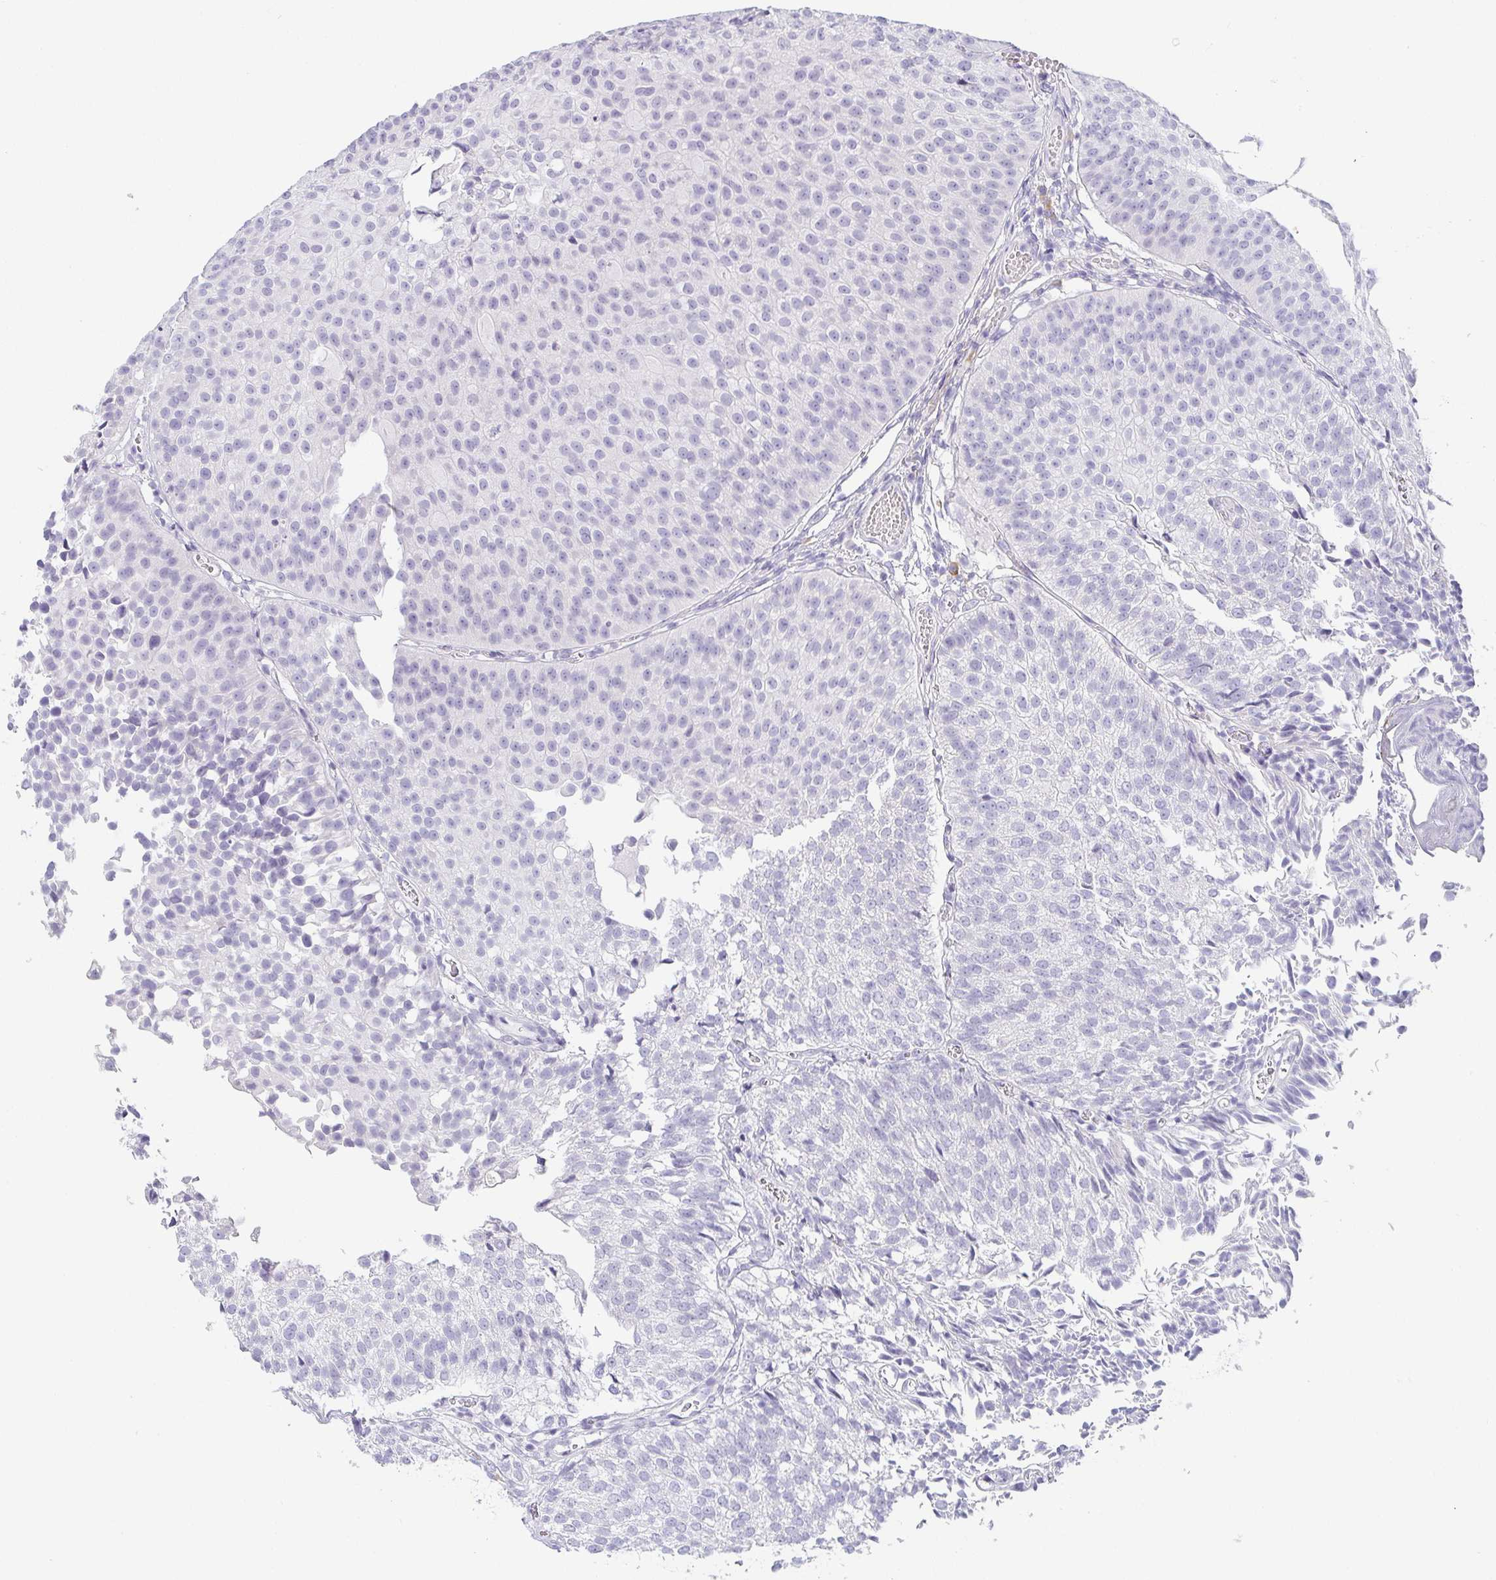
{"staining": {"intensity": "negative", "quantity": "none", "location": "none"}, "tissue": "urothelial cancer", "cell_type": "Tumor cells", "image_type": "cancer", "snomed": [{"axis": "morphology", "description": "Urothelial carcinoma, Low grade"}, {"axis": "topography", "description": "Urinary bladder"}], "caption": "Human urothelial cancer stained for a protein using immunohistochemistry exhibits no positivity in tumor cells.", "gene": "PRR27", "patient": {"sex": "male", "age": 80}}